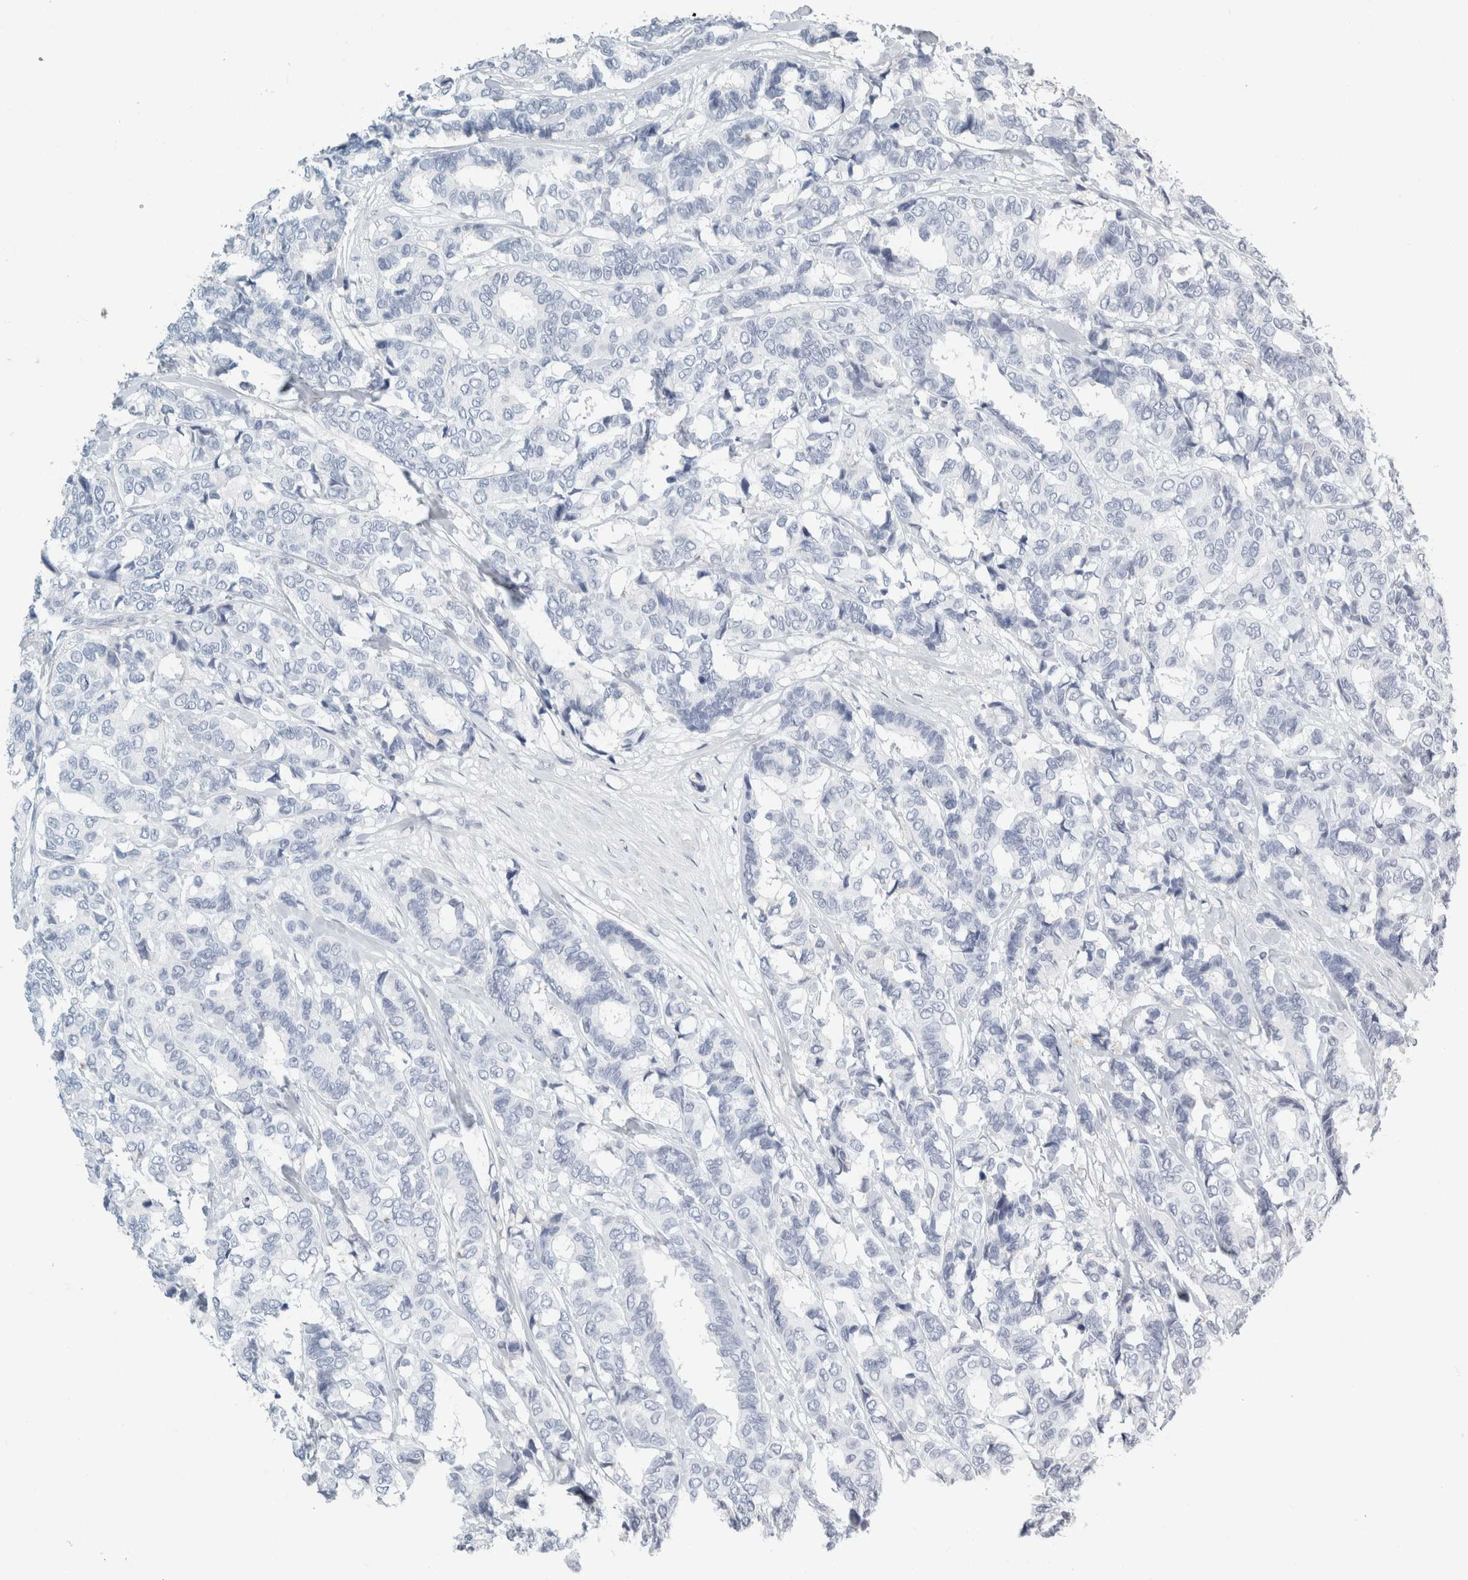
{"staining": {"intensity": "negative", "quantity": "none", "location": "none"}, "tissue": "breast cancer", "cell_type": "Tumor cells", "image_type": "cancer", "snomed": [{"axis": "morphology", "description": "Duct carcinoma"}, {"axis": "topography", "description": "Breast"}], "caption": "Human breast infiltrating ductal carcinoma stained for a protein using IHC reveals no positivity in tumor cells.", "gene": "TSPAN8", "patient": {"sex": "female", "age": 87}}